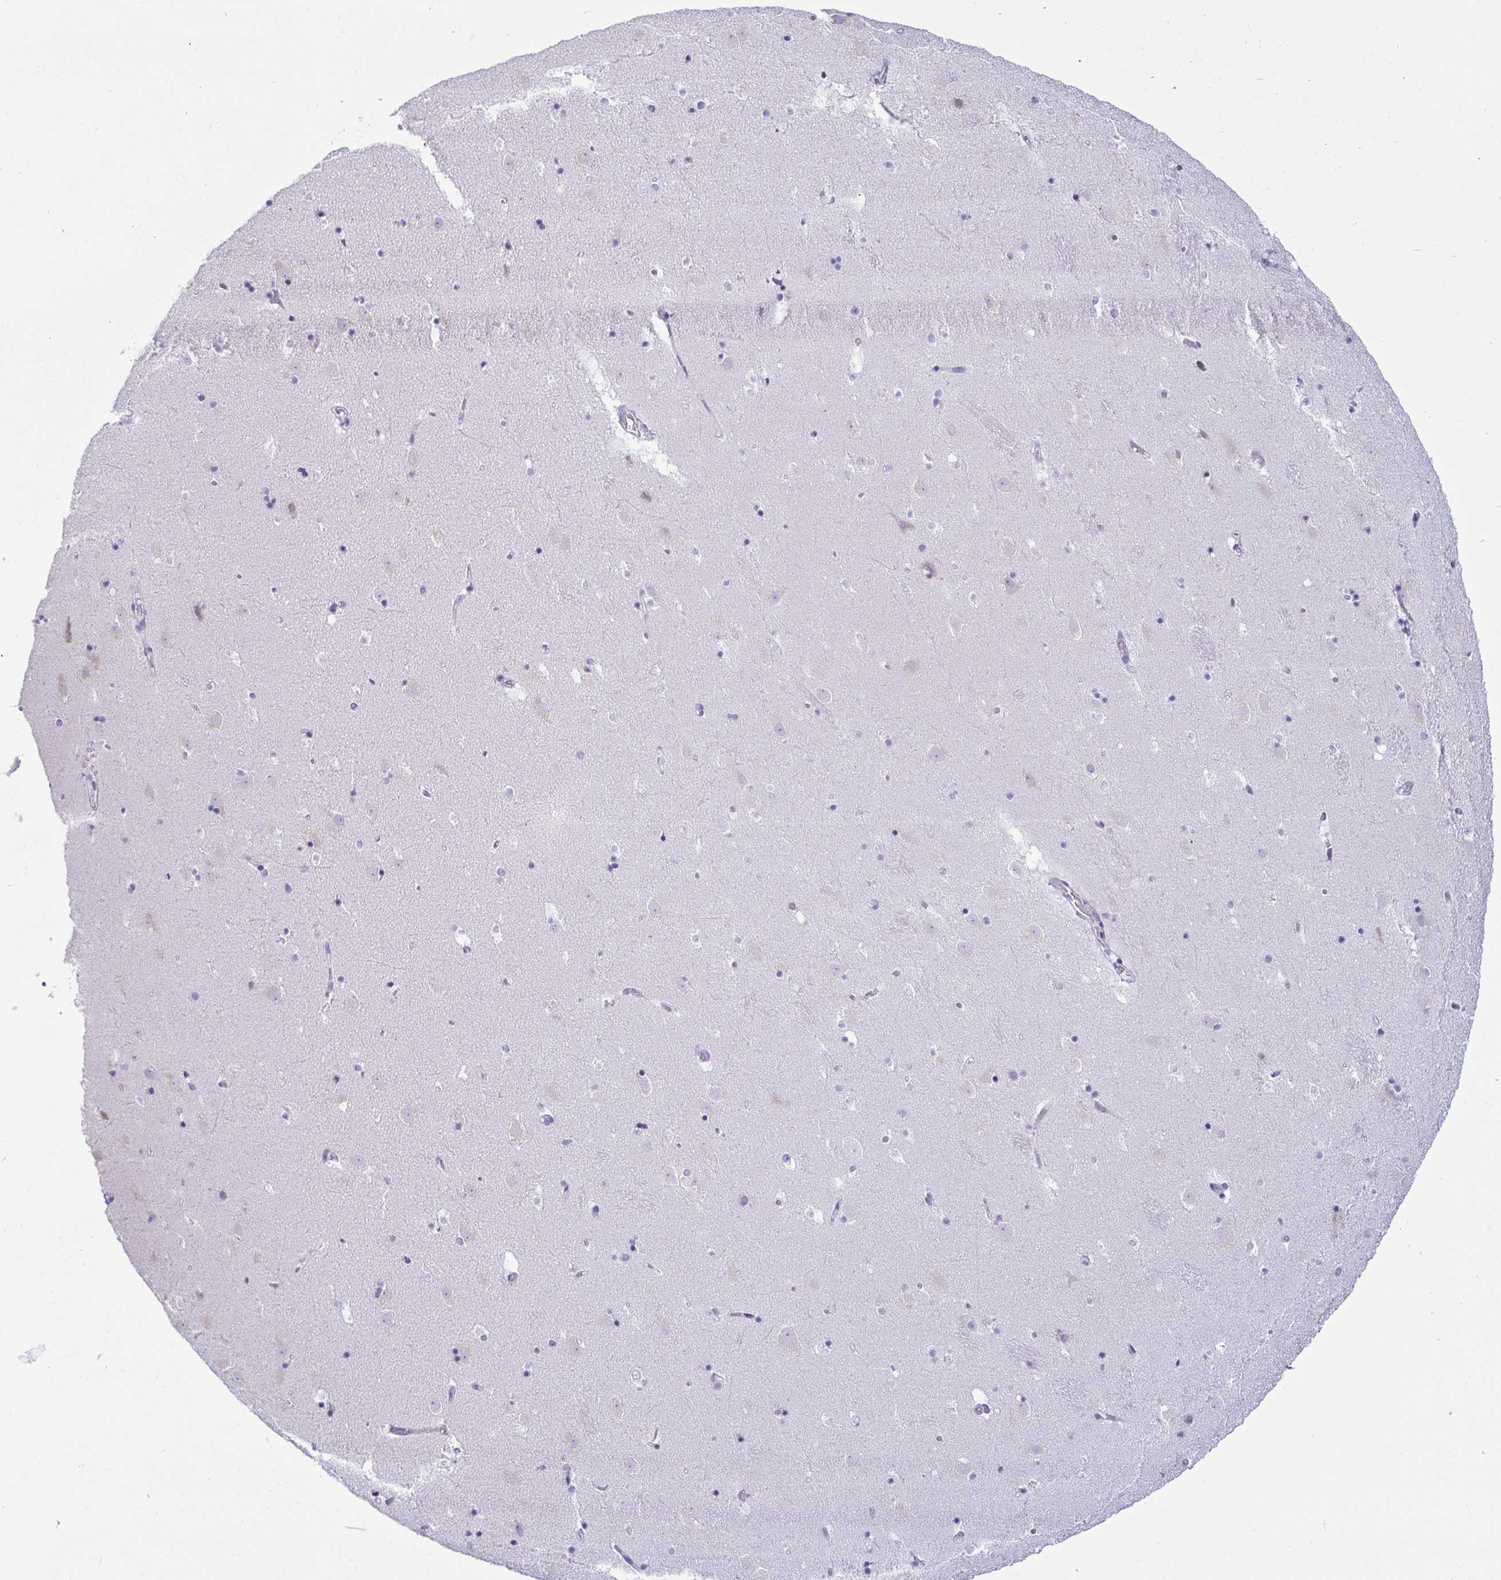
{"staining": {"intensity": "negative", "quantity": "none", "location": "none"}, "tissue": "caudate", "cell_type": "Glial cells", "image_type": "normal", "snomed": [{"axis": "morphology", "description": "Normal tissue, NOS"}, {"axis": "topography", "description": "Lateral ventricle wall"}], "caption": "Image shows no protein expression in glial cells of unremarkable caudate. (DAB (3,3'-diaminobenzidine) IHC with hematoxylin counter stain).", "gene": "TFPI2", "patient": {"sex": "male", "age": 37}}